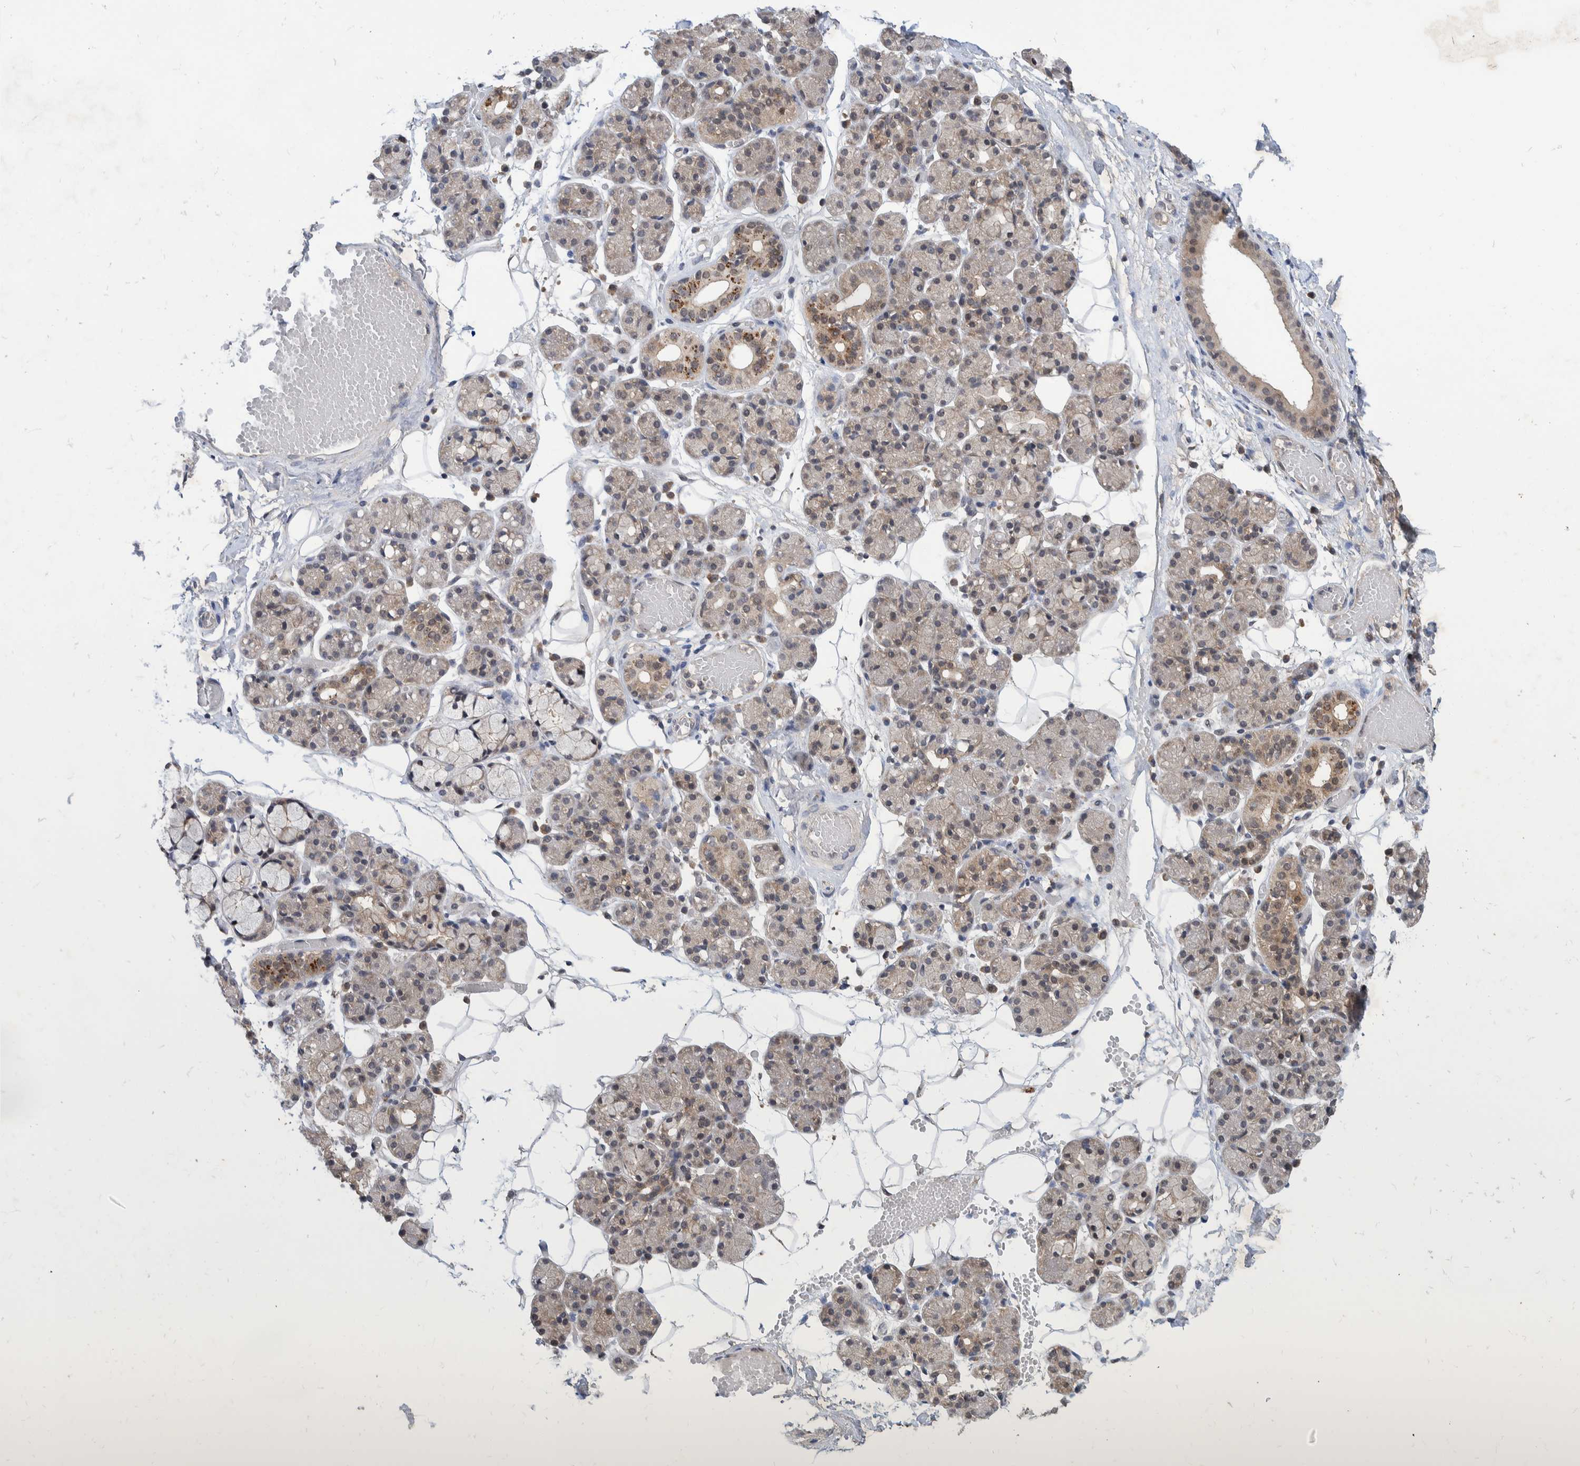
{"staining": {"intensity": "moderate", "quantity": "<25%", "location": "cytoplasmic/membranous"}, "tissue": "salivary gland", "cell_type": "Glandular cells", "image_type": "normal", "snomed": [{"axis": "morphology", "description": "Normal tissue, NOS"}, {"axis": "topography", "description": "Salivary gland"}], "caption": "High-magnification brightfield microscopy of unremarkable salivary gland stained with DAB (3,3'-diaminobenzidine) (brown) and counterstained with hematoxylin (blue). glandular cells exhibit moderate cytoplasmic/membranous positivity is appreciated in approximately<25% of cells.", "gene": "PLPBP", "patient": {"sex": "male", "age": 63}}